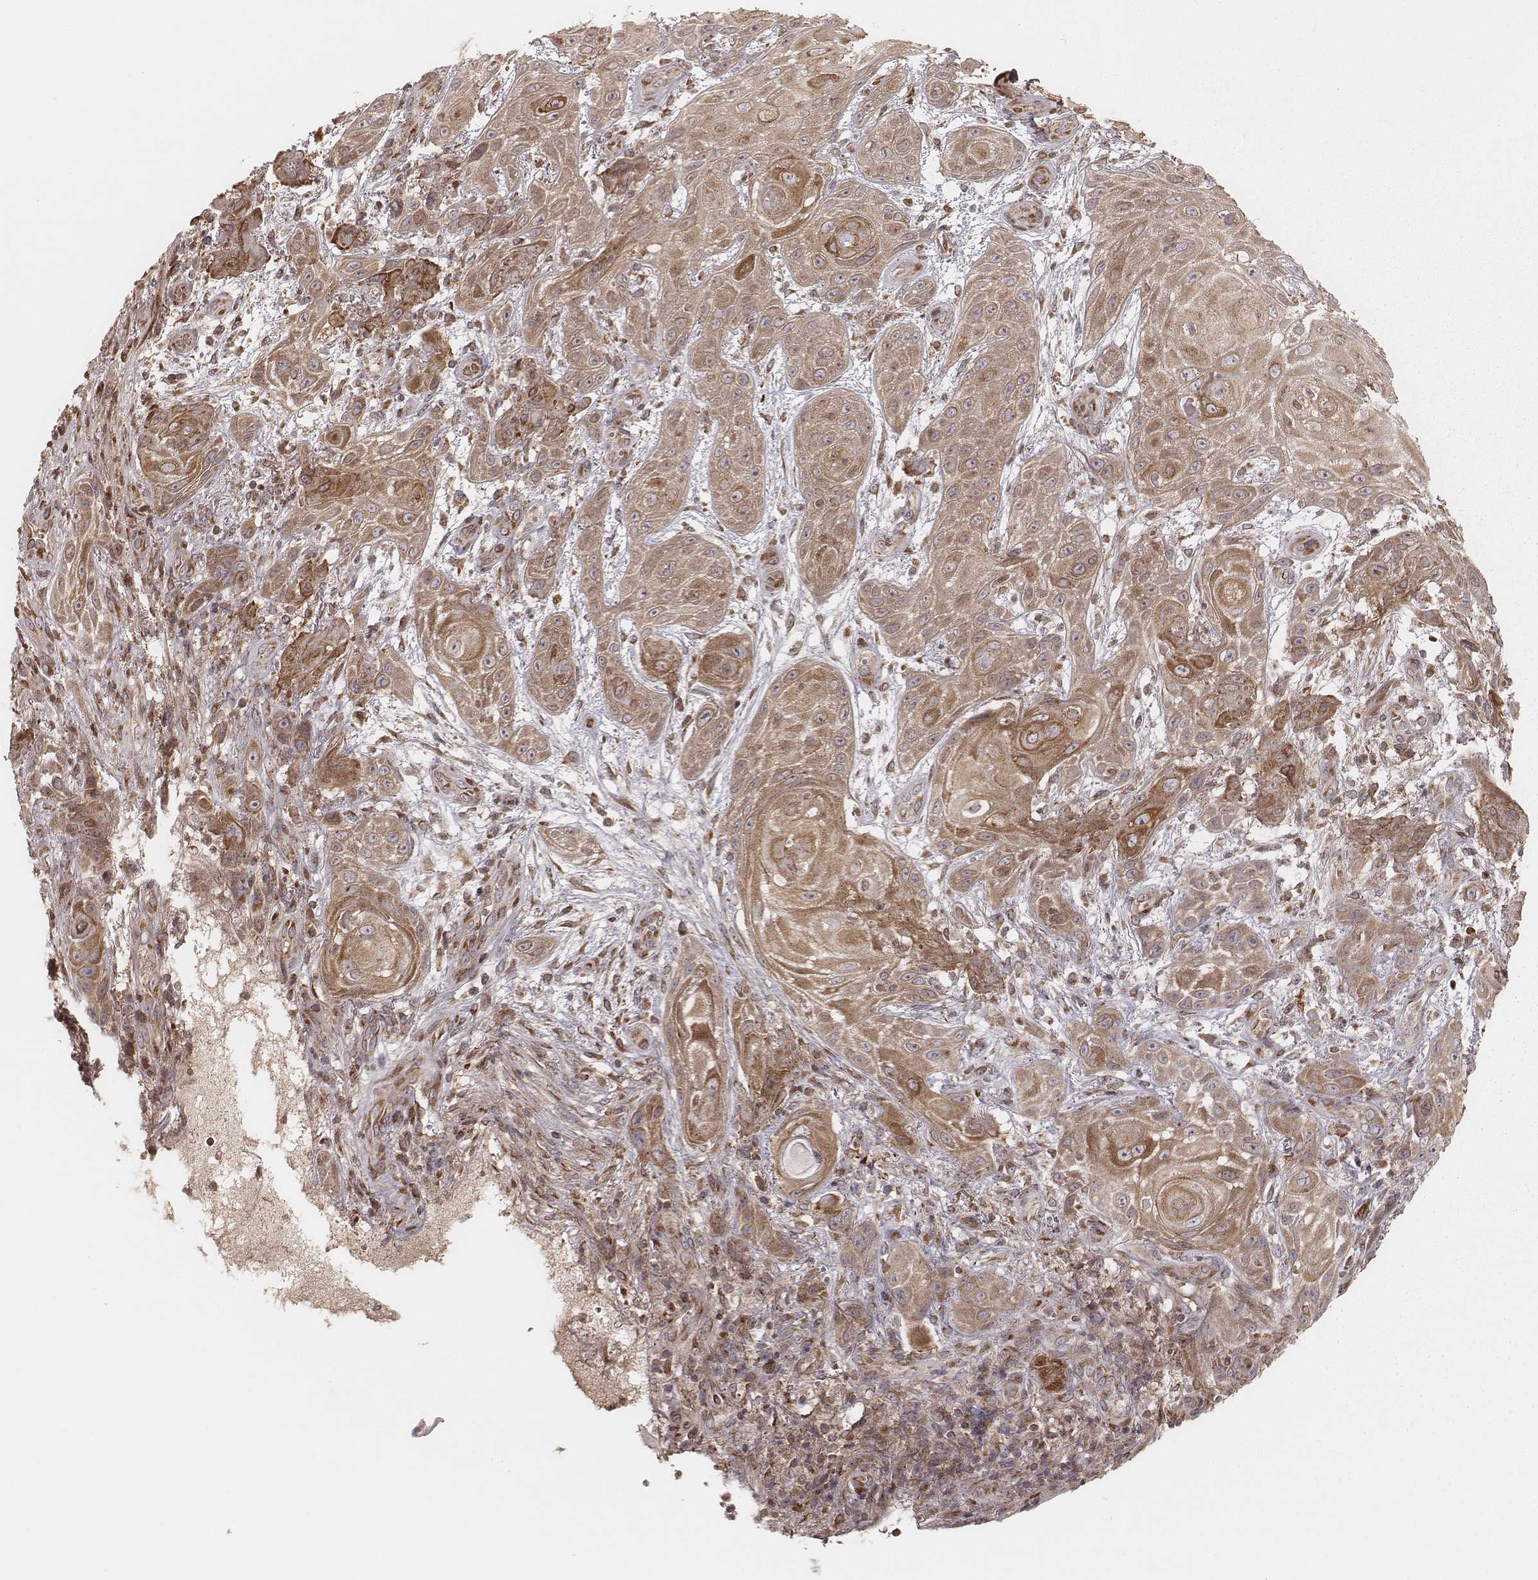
{"staining": {"intensity": "moderate", "quantity": ">75%", "location": "cytoplasmic/membranous"}, "tissue": "skin cancer", "cell_type": "Tumor cells", "image_type": "cancer", "snomed": [{"axis": "morphology", "description": "Squamous cell carcinoma, NOS"}, {"axis": "topography", "description": "Skin"}], "caption": "High-power microscopy captured an immunohistochemistry image of squamous cell carcinoma (skin), revealing moderate cytoplasmic/membranous positivity in approximately >75% of tumor cells. (IHC, brightfield microscopy, high magnification).", "gene": "MYO19", "patient": {"sex": "male", "age": 62}}